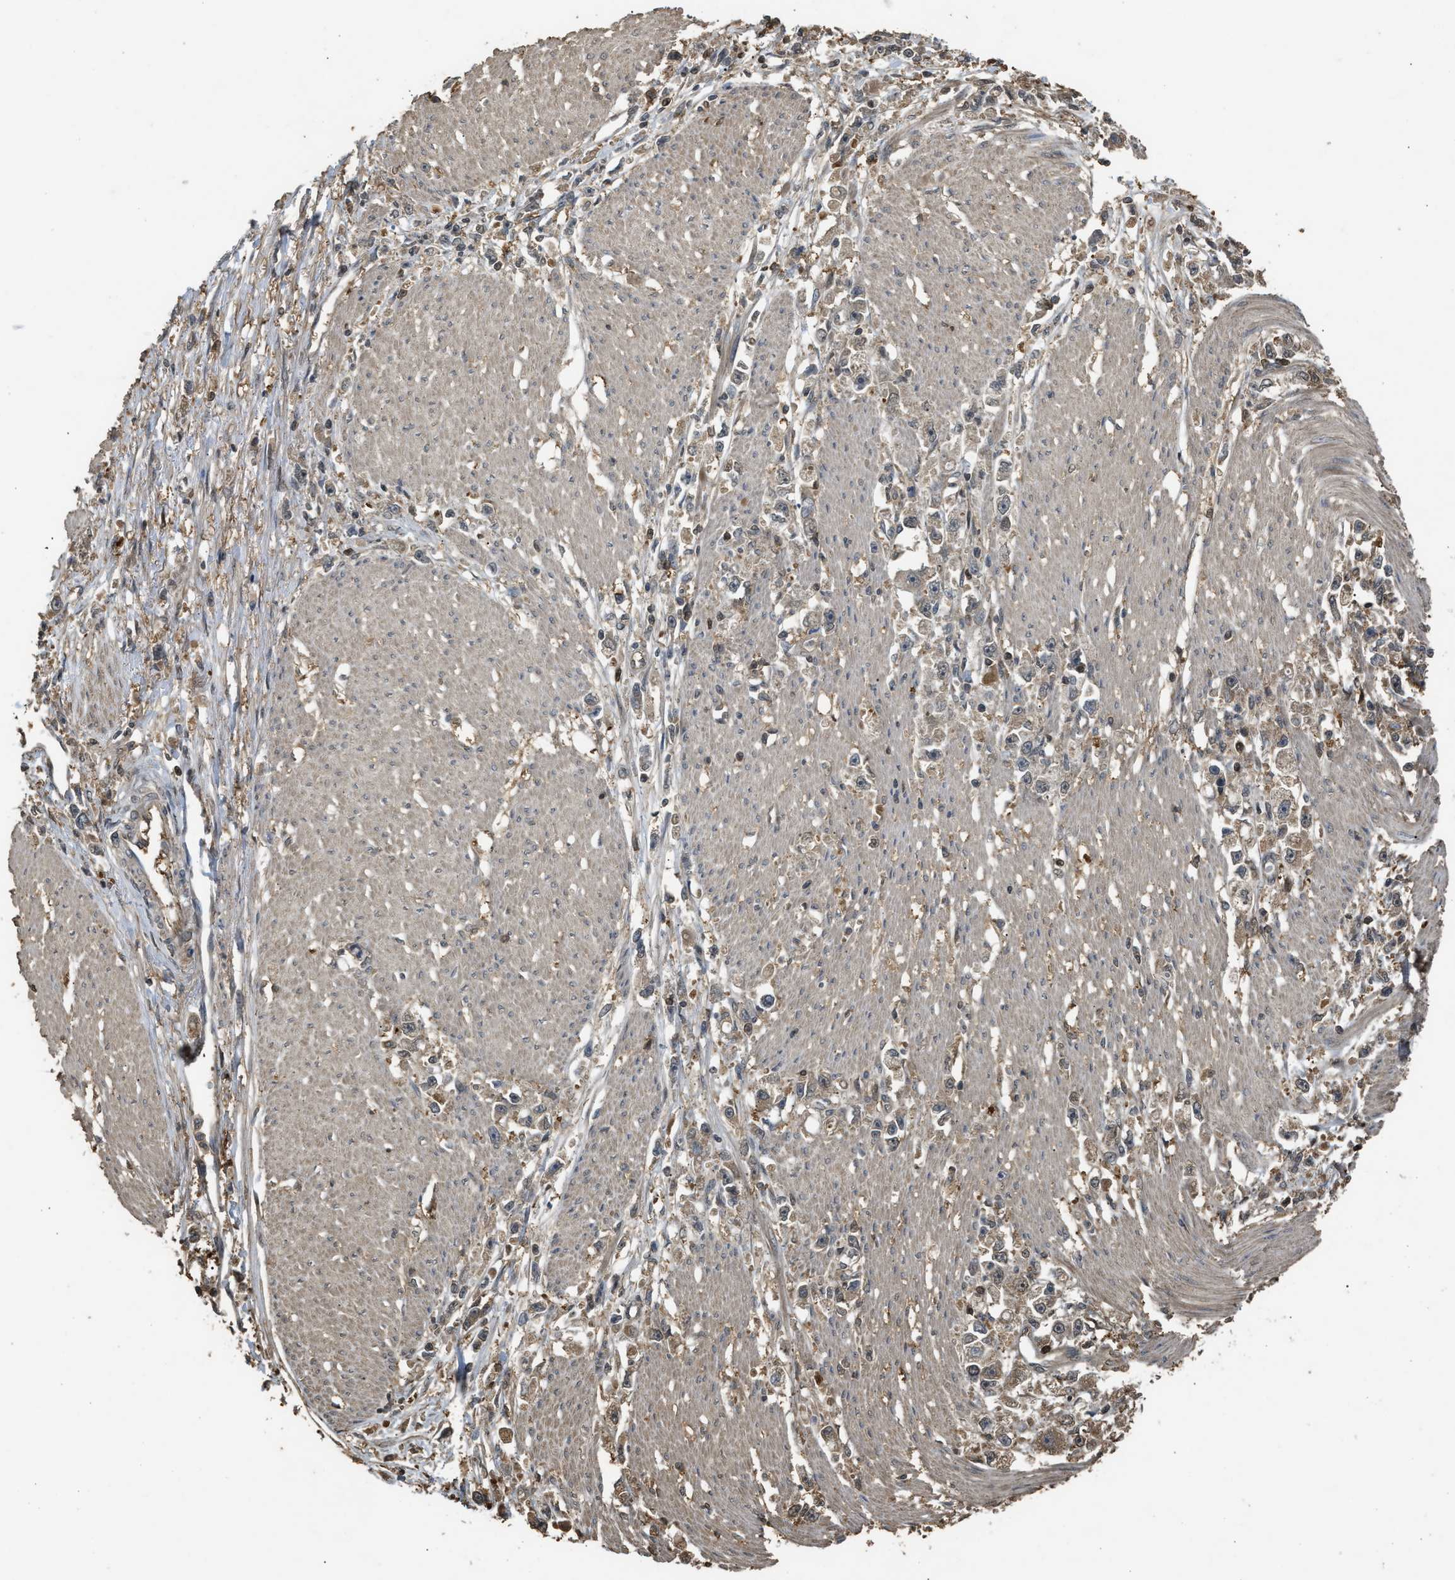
{"staining": {"intensity": "weak", "quantity": "25%-75%", "location": "cytoplasmic/membranous"}, "tissue": "stomach cancer", "cell_type": "Tumor cells", "image_type": "cancer", "snomed": [{"axis": "morphology", "description": "Adenocarcinoma, NOS"}, {"axis": "topography", "description": "Stomach"}], "caption": "Tumor cells demonstrate low levels of weak cytoplasmic/membranous expression in approximately 25%-75% of cells in stomach adenocarcinoma.", "gene": "ARHGDIA", "patient": {"sex": "female", "age": 59}}